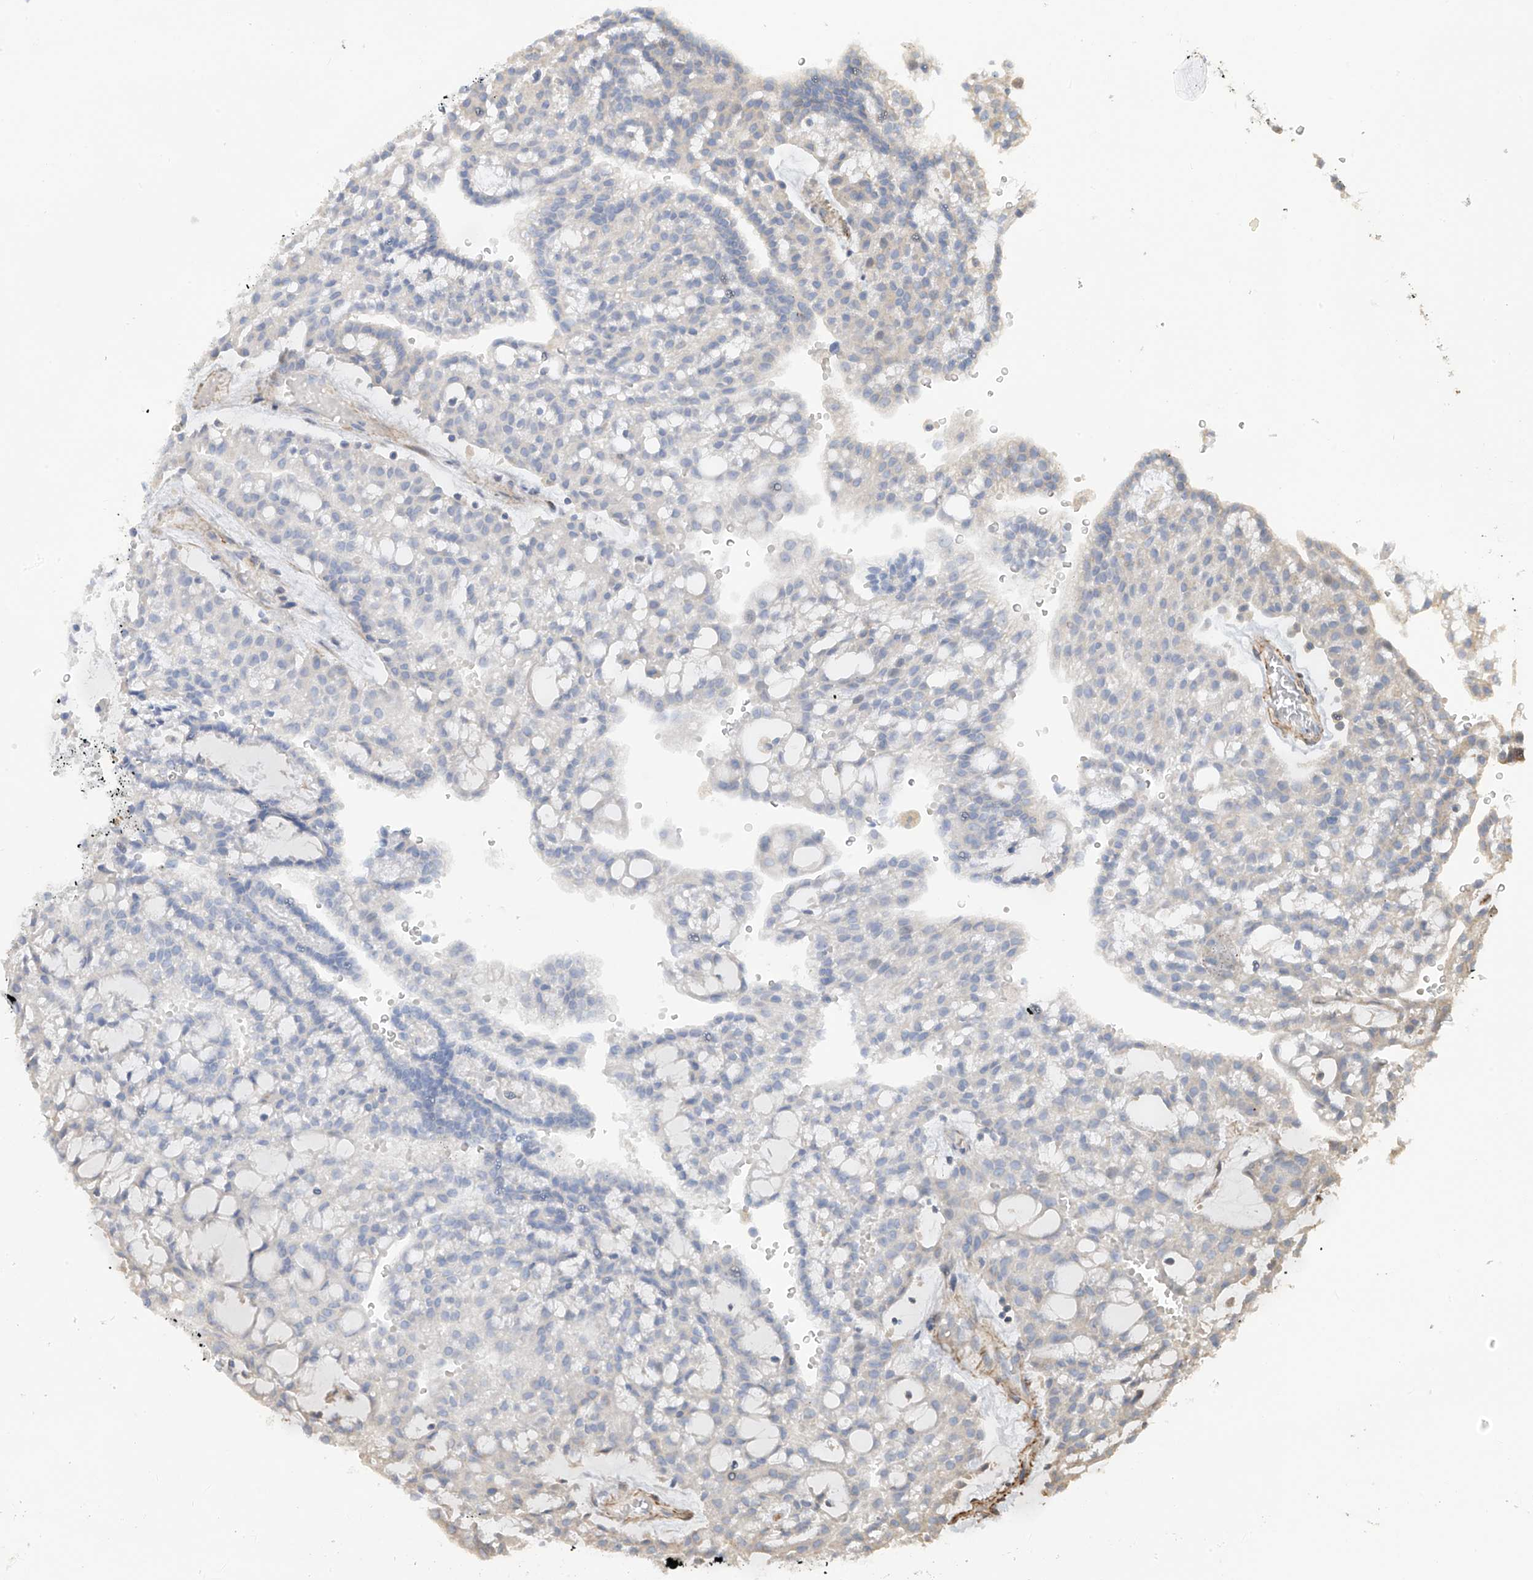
{"staining": {"intensity": "negative", "quantity": "none", "location": "none"}, "tissue": "renal cancer", "cell_type": "Tumor cells", "image_type": "cancer", "snomed": [{"axis": "morphology", "description": "Adenocarcinoma, NOS"}, {"axis": "topography", "description": "Kidney"}], "caption": "Tumor cells show no significant protein positivity in renal adenocarcinoma.", "gene": "SLC43A3", "patient": {"sex": "male", "age": 63}}